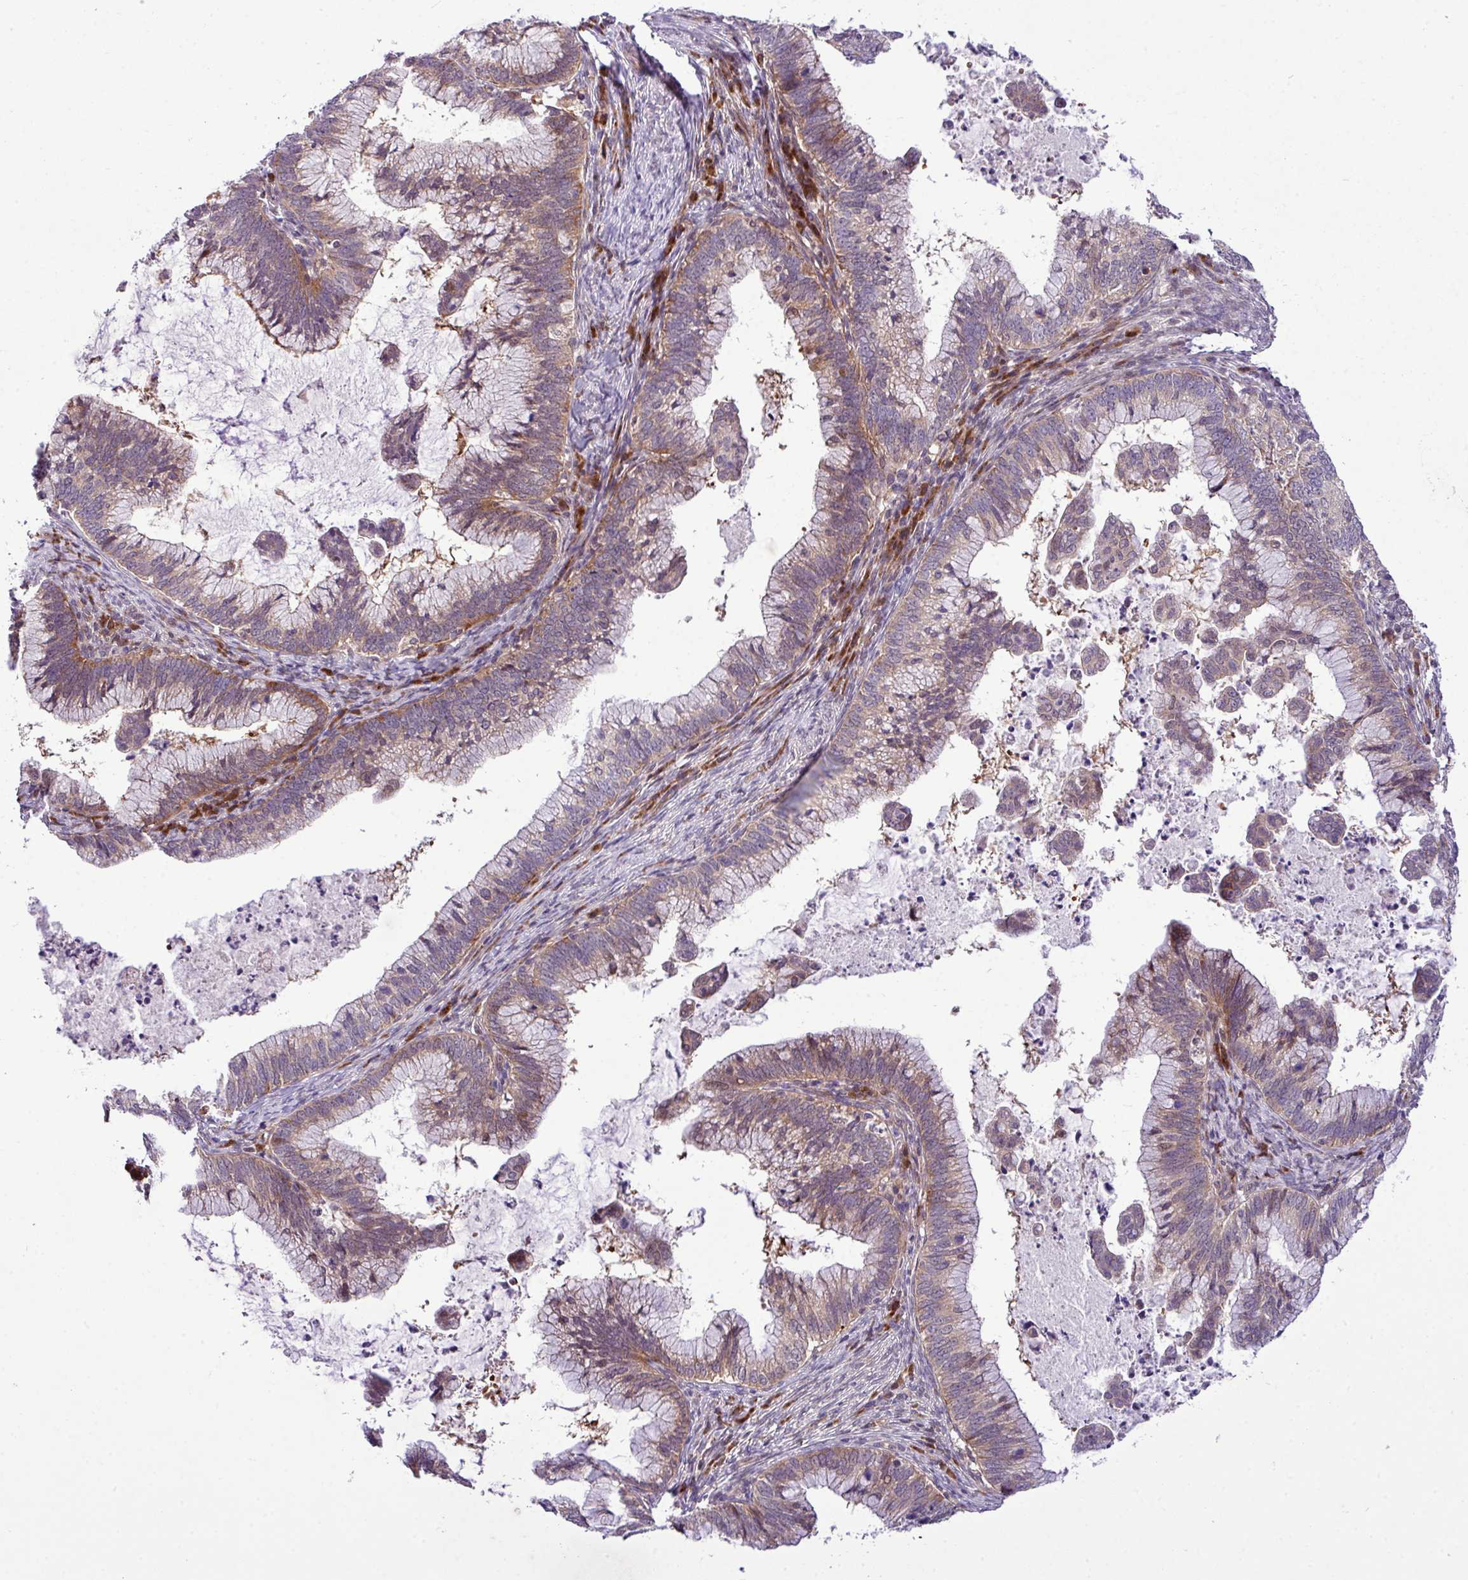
{"staining": {"intensity": "moderate", "quantity": "25%-75%", "location": "cytoplasmic/membranous"}, "tissue": "cervical cancer", "cell_type": "Tumor cells", "image_type": "cancer", "snomed": [{"axis": "morphology", "description": "Adenocarcinoma, NOS"}, {"axis": "topography", "description": "Cervix"}], "caption": "Tumor cells reveal moderate cytoplasmic/membranous expression in approximately 25%-75% of cells in cervical cancer. (brown staining indicates protein expression, while blue staining denotes nuclei).", "gene": "B3GNT9", "patient": {"sex": "female", "age": 36}}